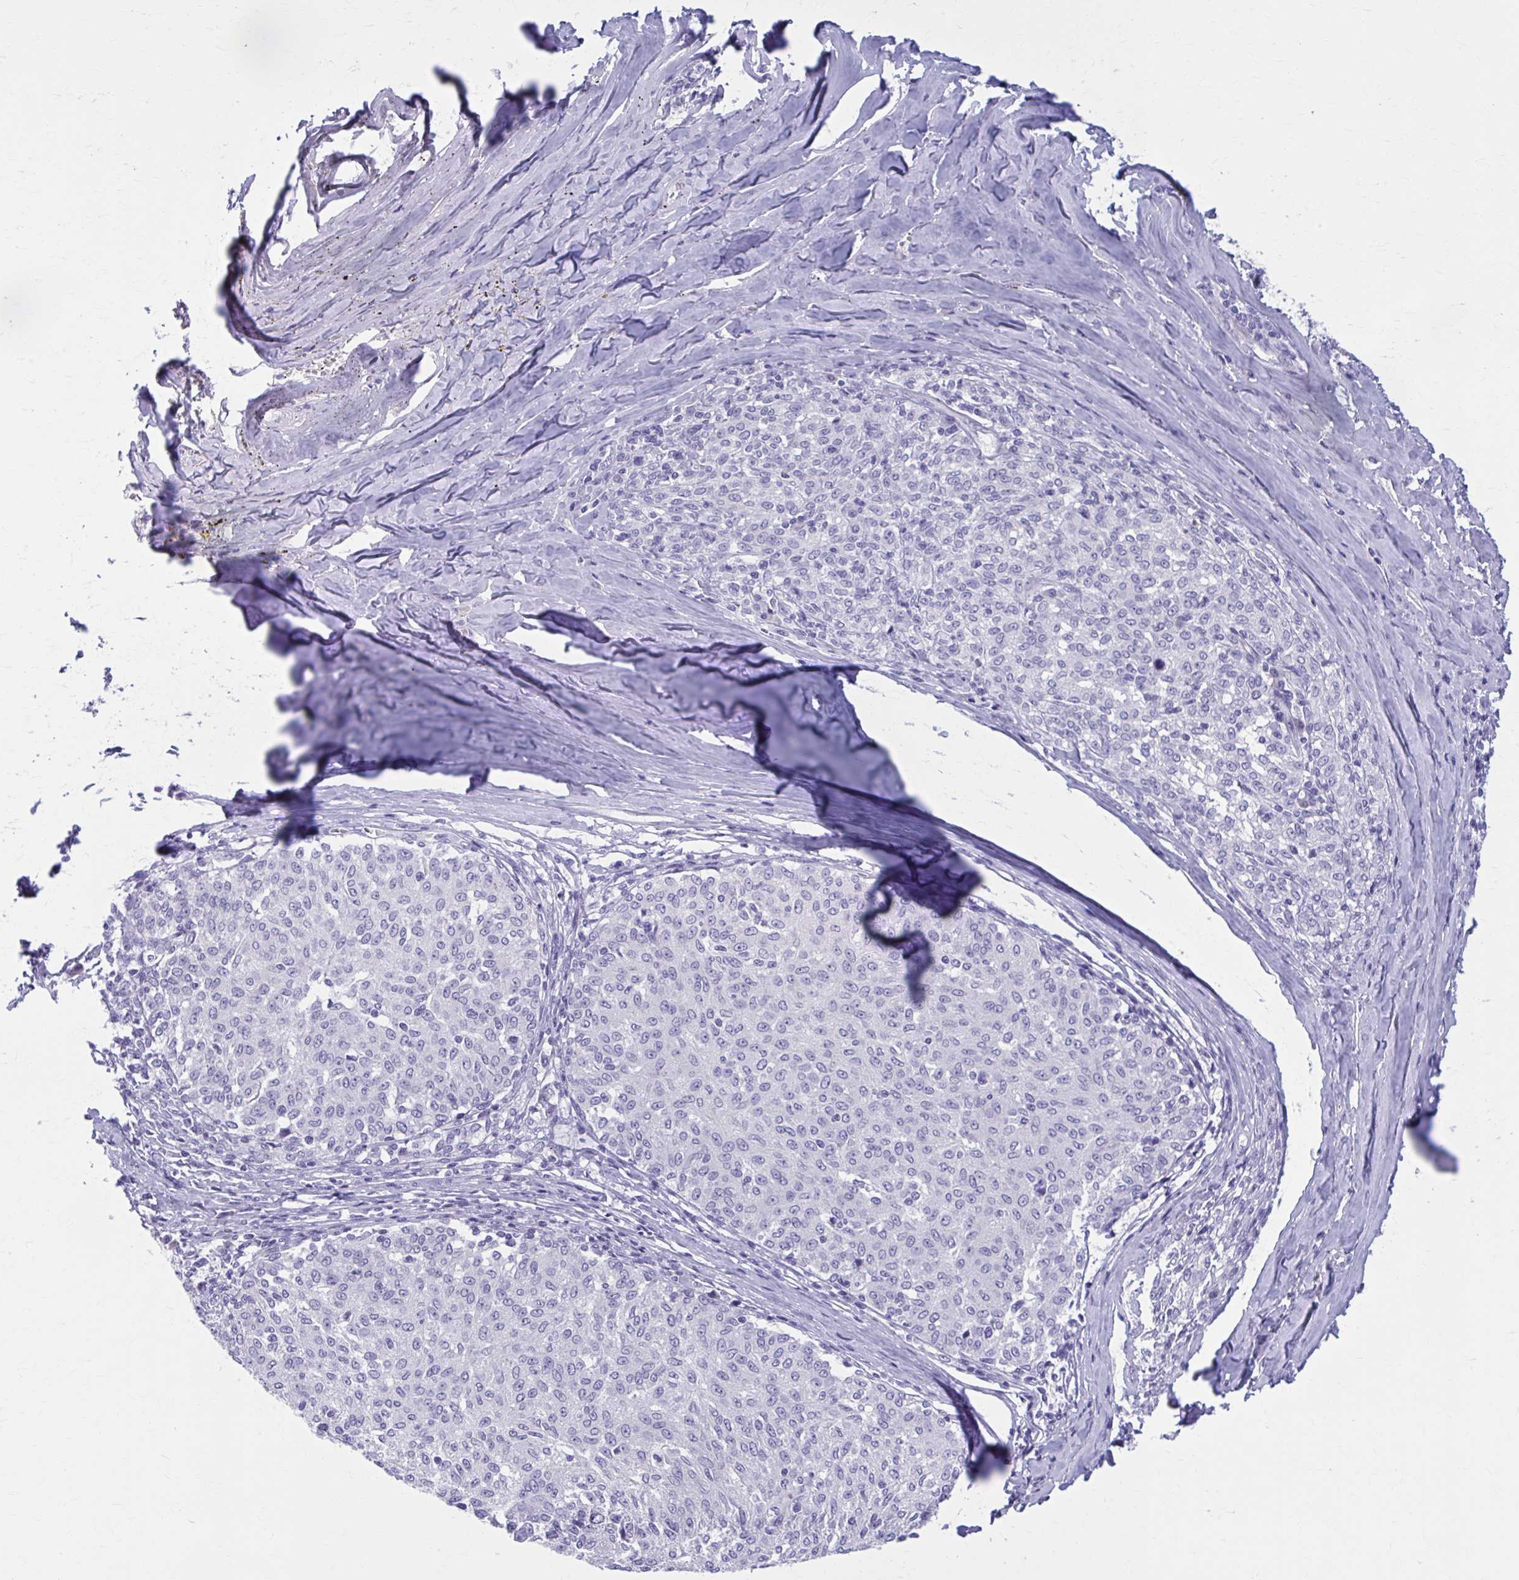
{"staining": {"intensity": "negative", "quantity": "none", "location": "none"}, "tissue": "melanoma", "cell_type": "Tumor cells", "image_type": "cancer", "snomed": [{"axis": "morphology", "description": "Malignant melanoma, NOS"}, {"axis": "topography", "description": "Skin"}], "caption": "High power microscopy micrograph of an immunohistochemistry (IHC) image of malignant melanoma, revealing no significant positivity in tumor cells. Brightfield microscopy of immunohistochemistry stained with DAB (brown) and hematoxylin (blue), captured at high magnification.", "gene": "CCDC105", "patient": {"sex": "female", "age": 72}}